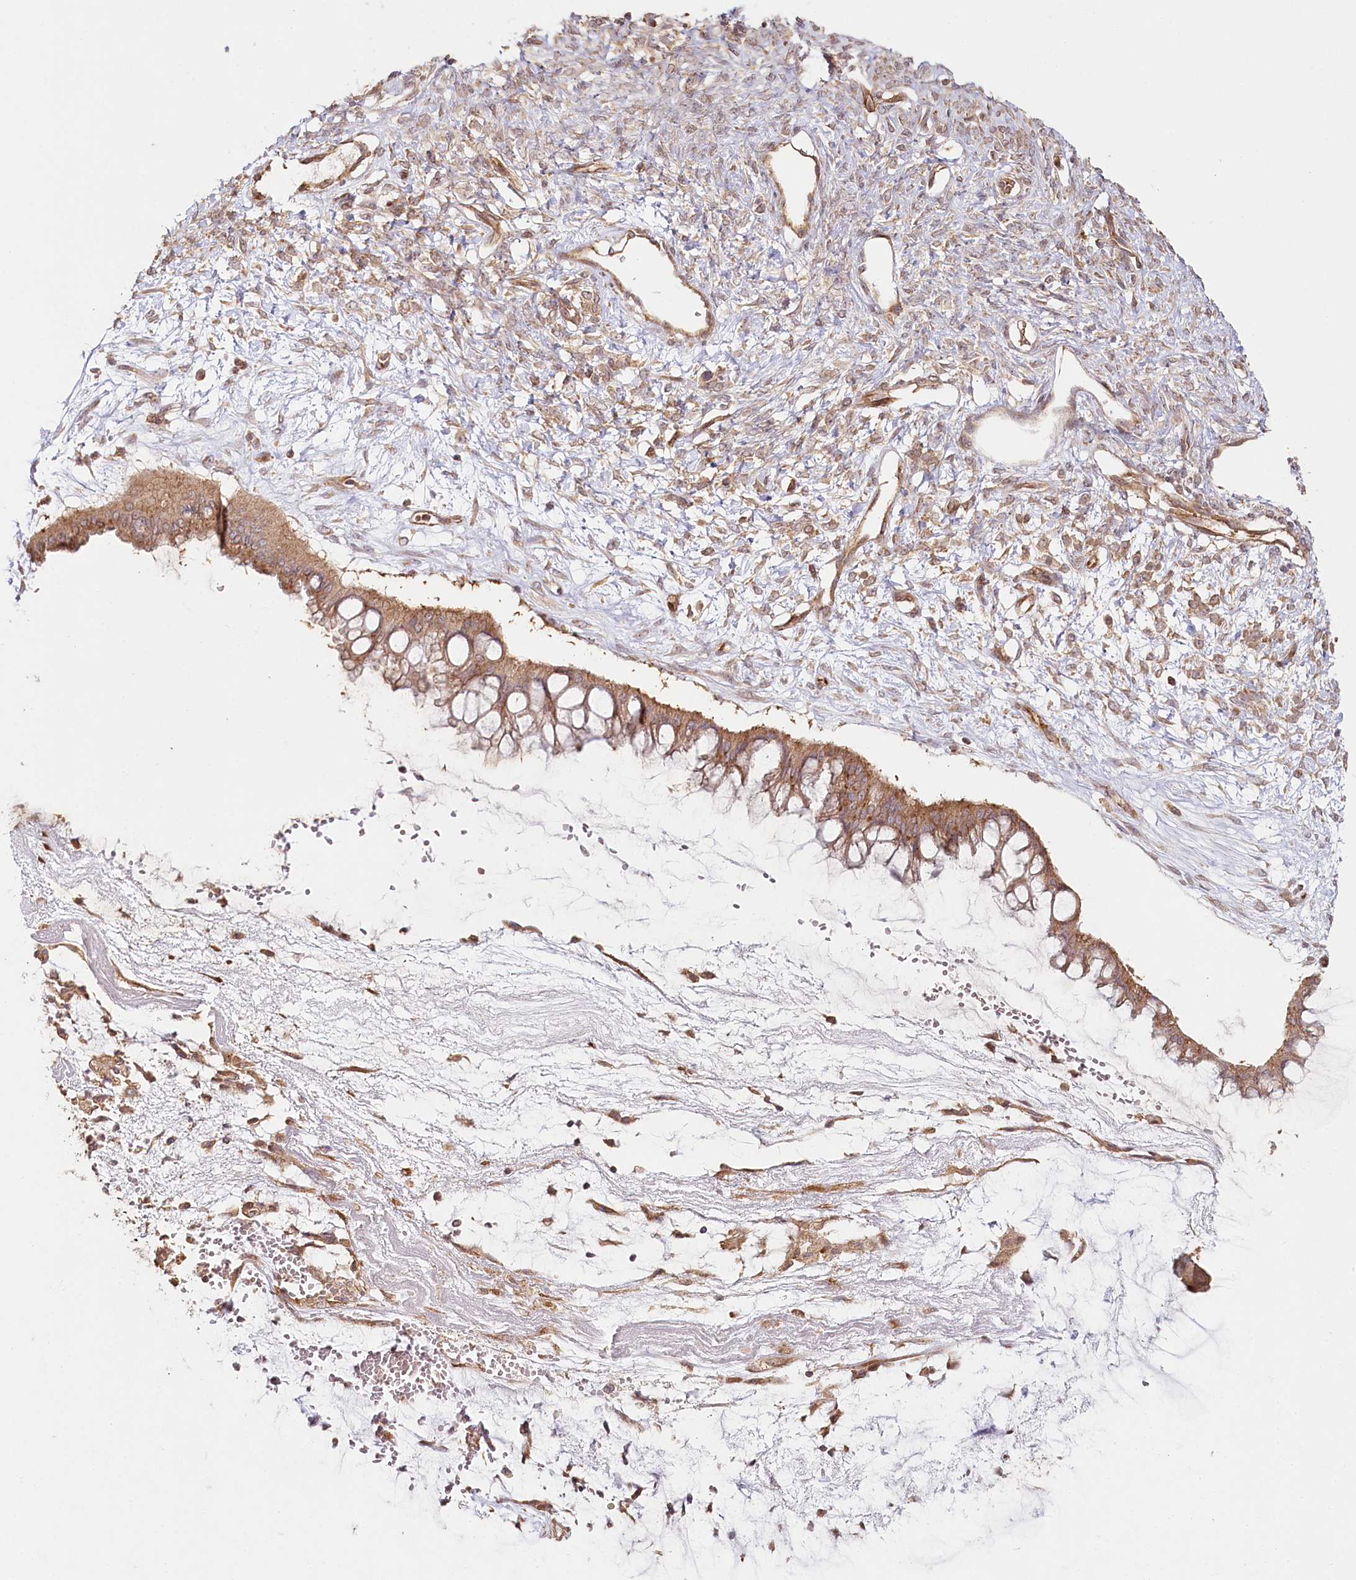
{"staining": {"intensity": "moderate", "quantity": ">75%", "location": "cytoplasmic/membranous"}, "tissue": "ovarian cancer", "cell_type": "Tumor cells", "image_type": "cancer", "snomed": [{"axis": "morphology", "description": "Cystadenocarcinoma, mucinous, NOS"}, {"axis": "topography", "description": "Ovary"}], "caption": "Protein staining of mucinous cystadenocarcinoma (ovarian) tissue shows moderate cytoplasmic/membranous positivity in about >75% of tumor cells.", "gene": "OTUD4", "patient": {"sex": "female", "age": 73}}